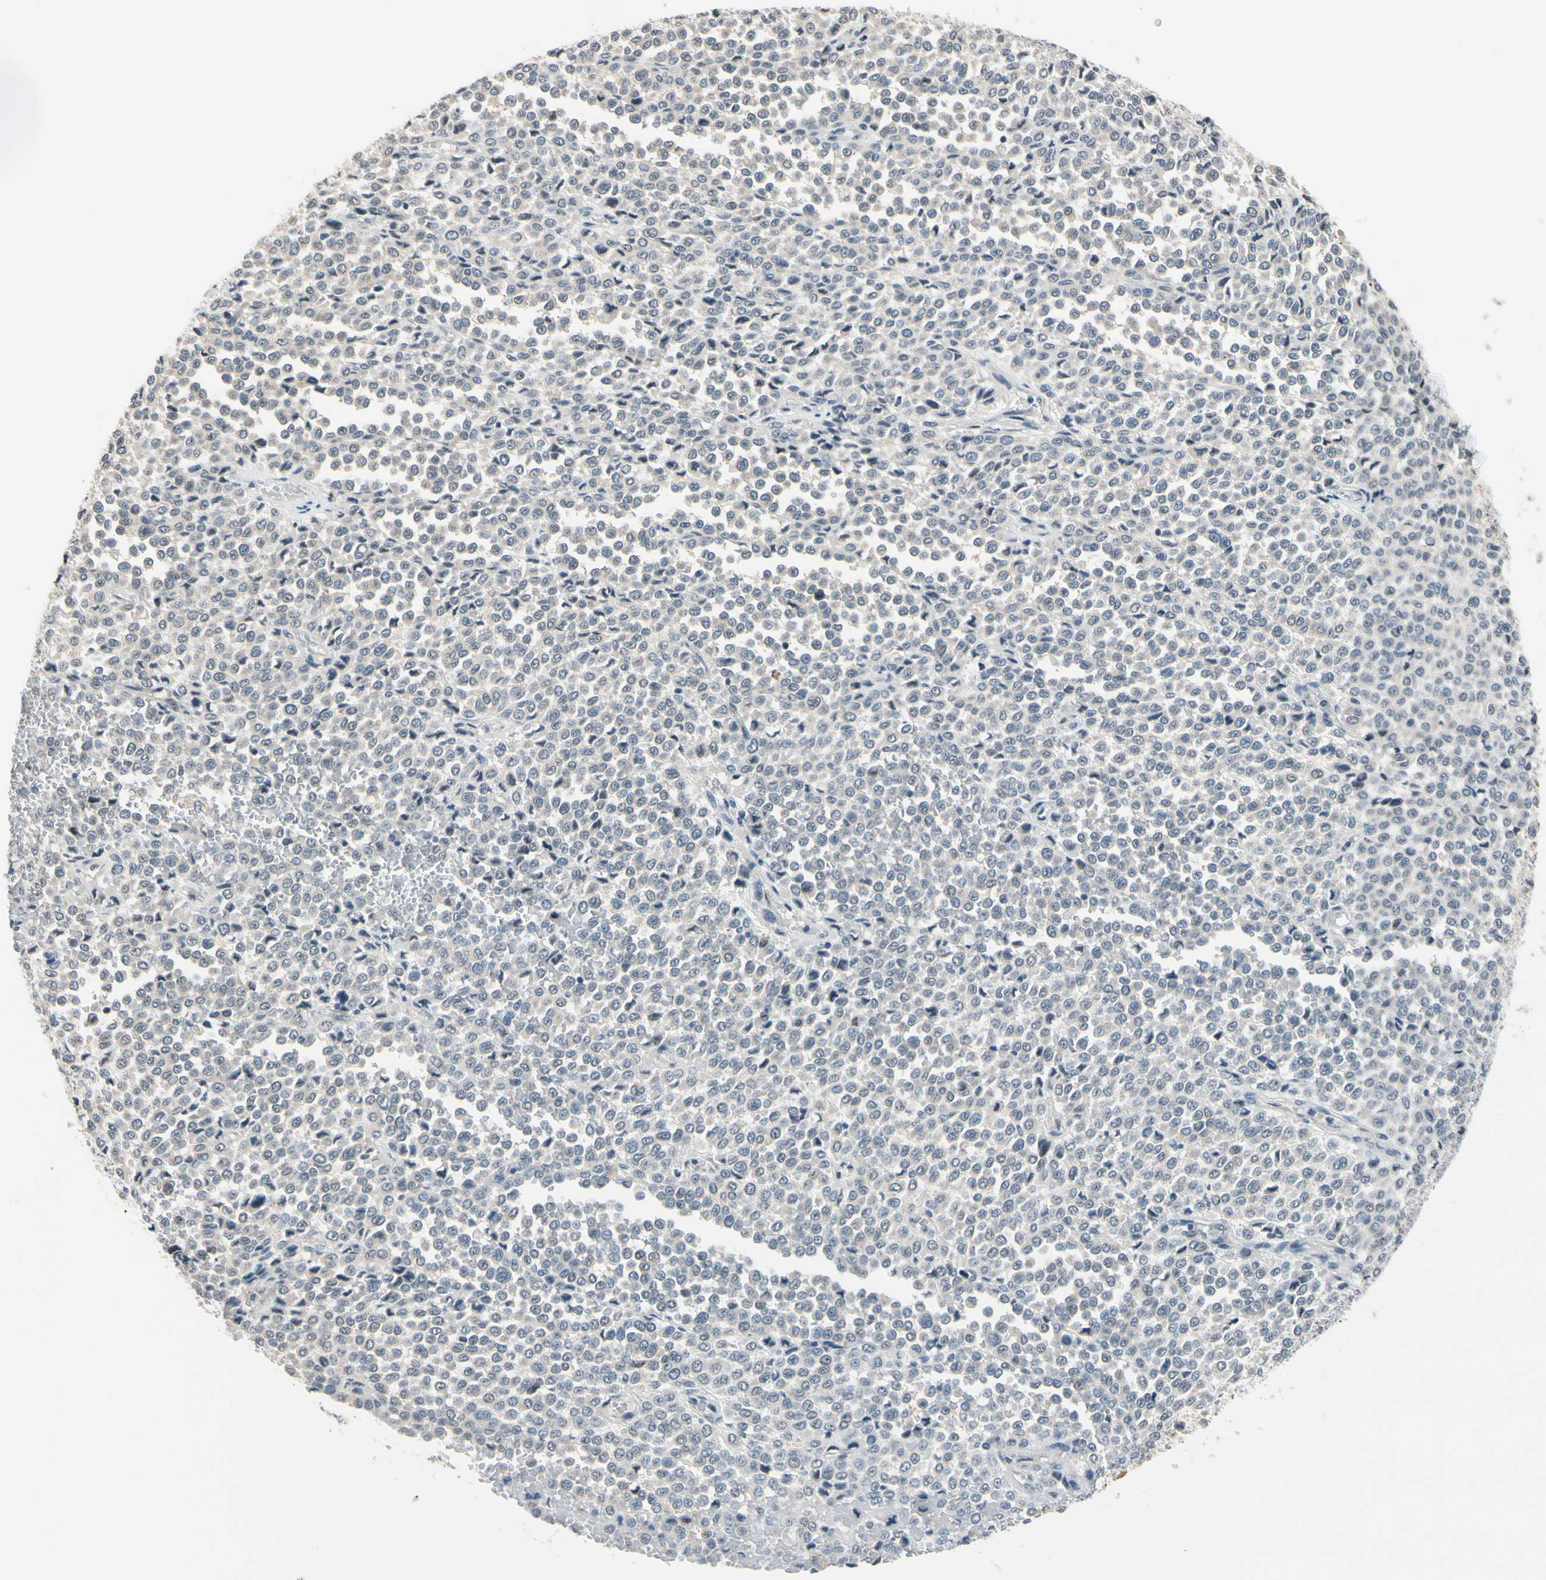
{"staining": {"intensity": "negative", "quantity": "none", "location": "none"}, "tissue": "melanoma", "cell_type": "Tumor cells", "image_type": "cancer", "snomed": [{"axis": "morphology", "description": "Malignant melanoma, Metastatic site"}, {"axis": "topography", "description": "Pancreas"}], "caption": "Immunohistochemical staining of human malignant melanoma (metastatic site) exhibits no significant expression in tumor cells.", "gene": "SLC27A6", "patient": {"sex": "female", "age": 30}}